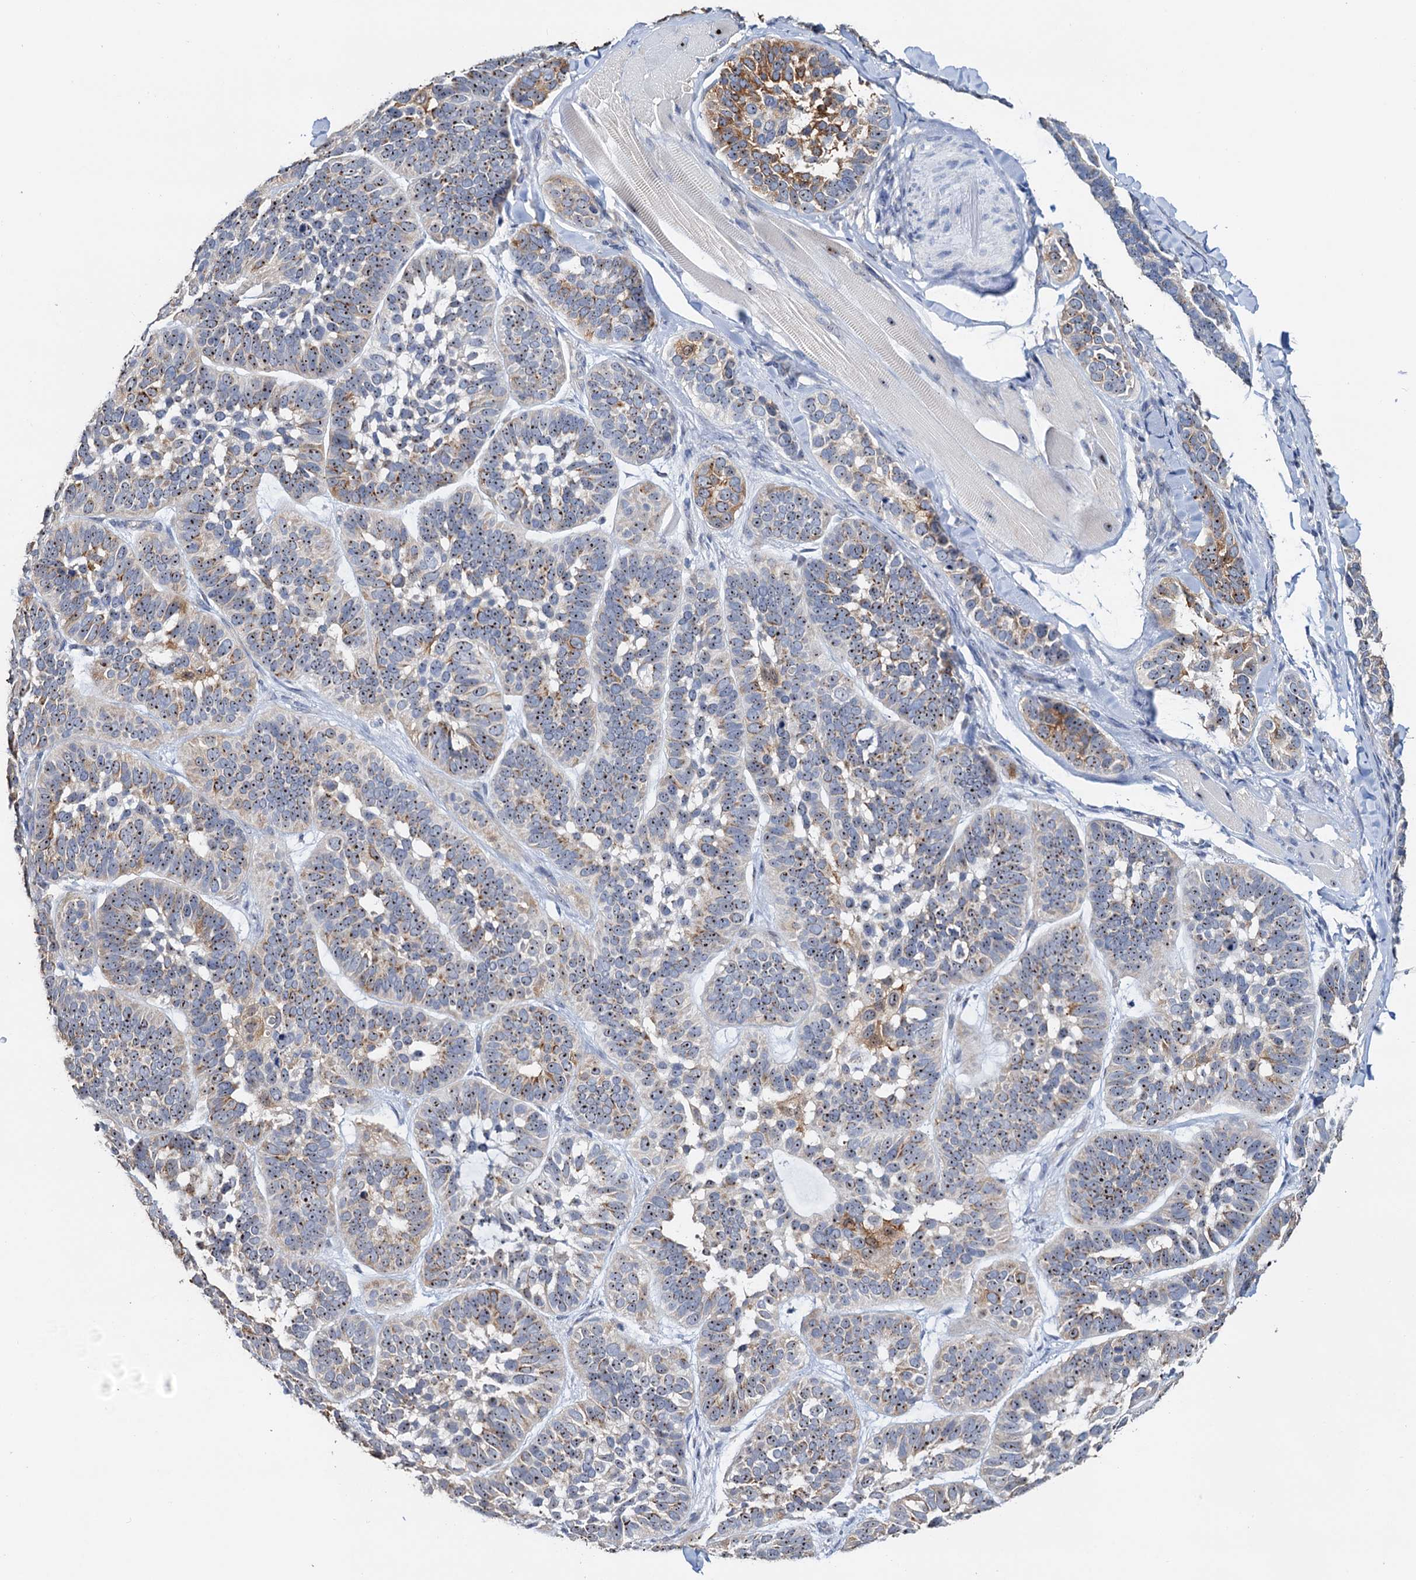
{"staining": {"intensity": "moderate", "quantity": "25%-75%", "location": "cytoplasmic/membranous,nuclear"}, "tissue": "skin cancer", "cell_type": "Tumor cells", "image_type": "cancer", "snomed": [{"axis": "morphology", "description": "Basal cell carcinoma"}, {"axis": "topography", "description": "Skin"}], "caption": "Immunohistochemical staining of basal cell carcinoma (skin) displays medium levels of moderate cytoplasmic/membranous and nuclear protein expression in about 25%-75% of tumor cells. (DAB = brown stain, brightfield microscopy at high magnification).", "gene": "C2CD3", "patient": {"sex": "male", "age": 62}}